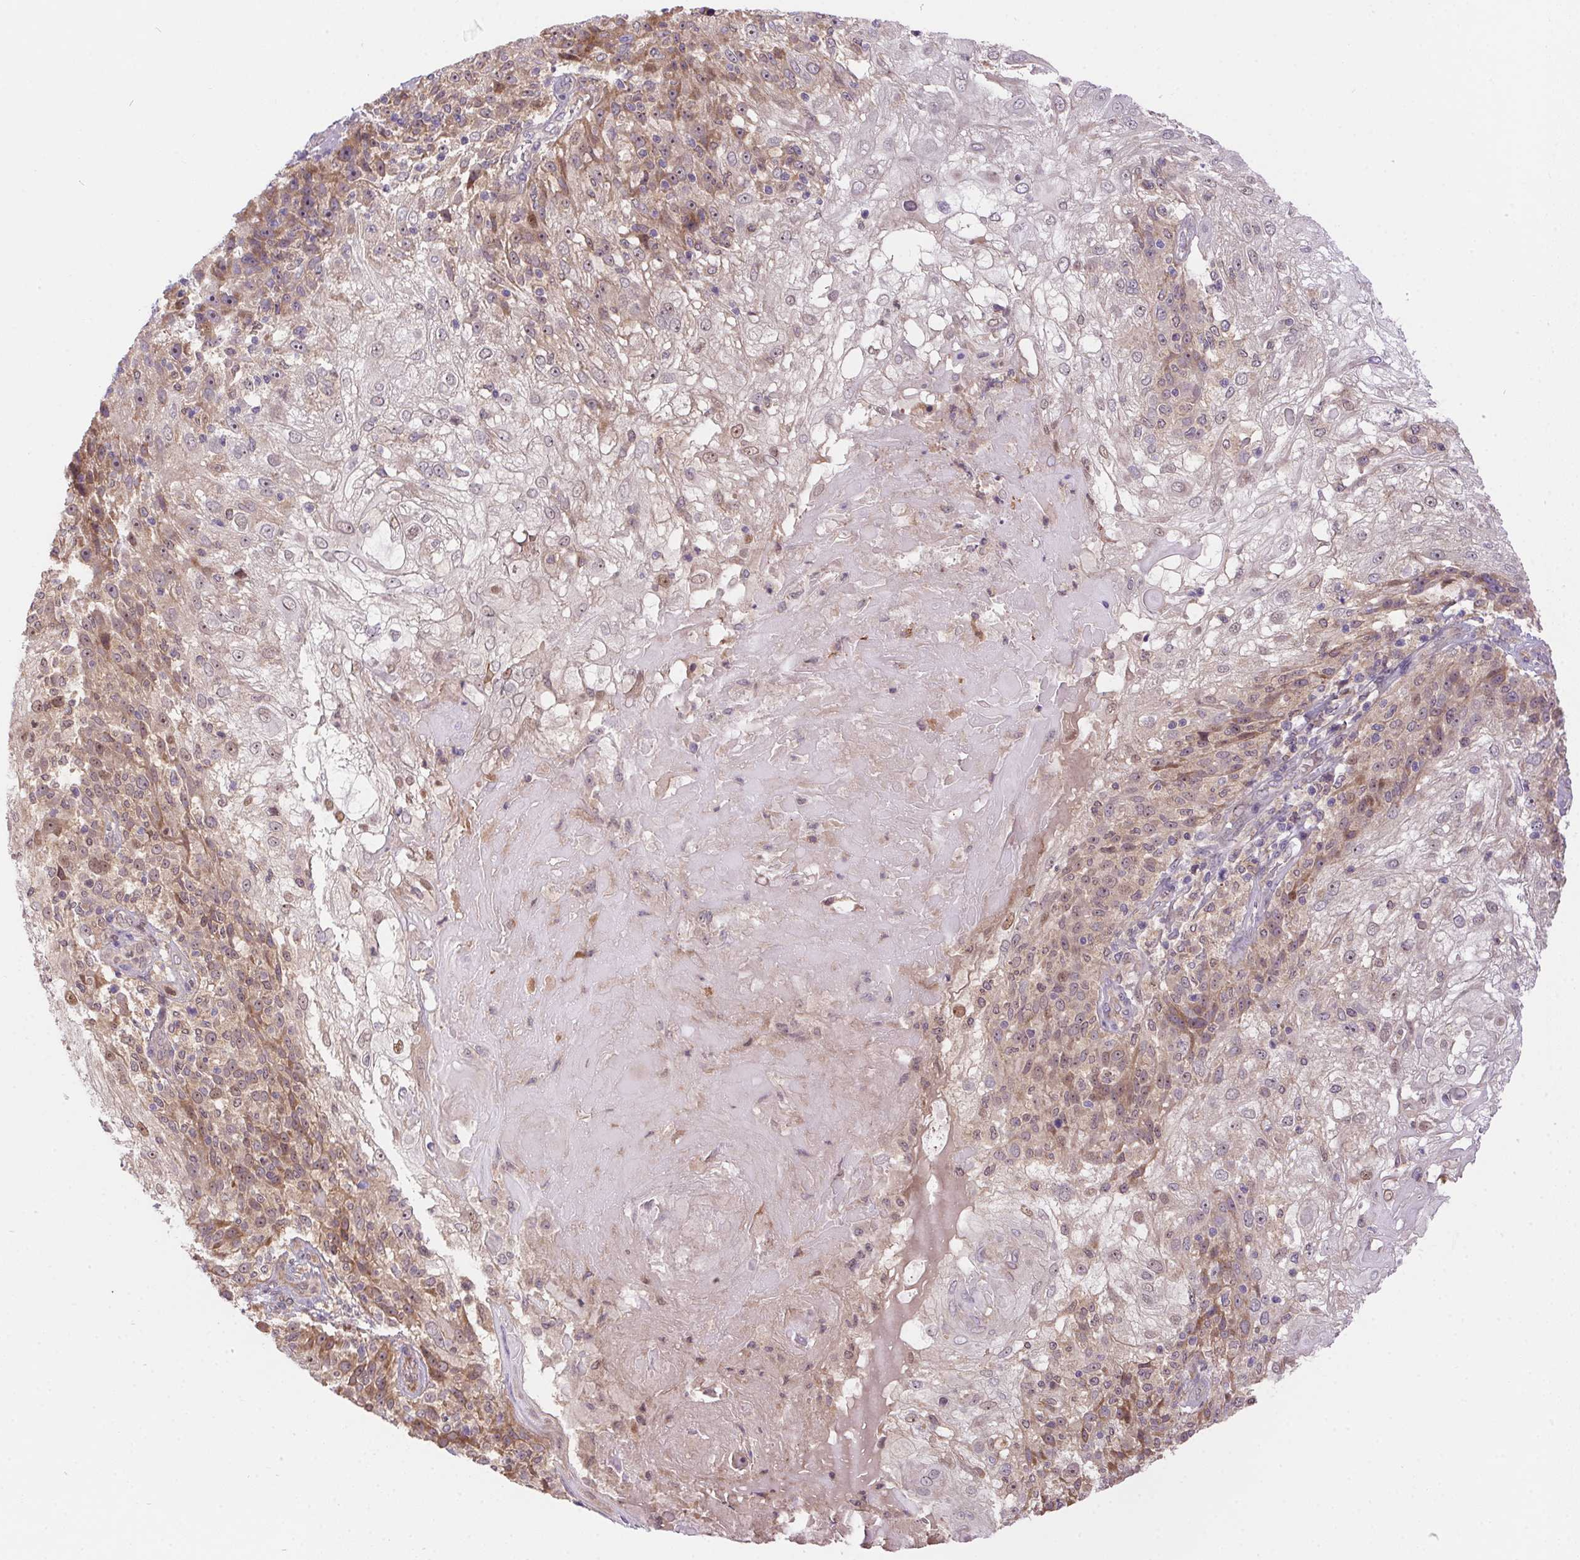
{"staining": {"intensity": "weak", "quantity": "<25%", "location": "cytoplasmic/membranous,nuclear"}, "tissue": "skin cancer", "cell_type": "Tumor cells", "image_type": "cancer", "snomed": [{"axis": "morphology", "description": "Normal tissue, NOS"}, {"axis": "morphology", "description": "Squamous cell carcinoma, NOS"}, {"axis": "topography", "description": "Skin"}], "caption": "An immunohistochemistry (IHC) histopathology image of skin cancer is shown. There is no staining in tumor cells of skin cancer.", "gene": "NUDT16", "patient": {"sex": "female", "age": 83}}